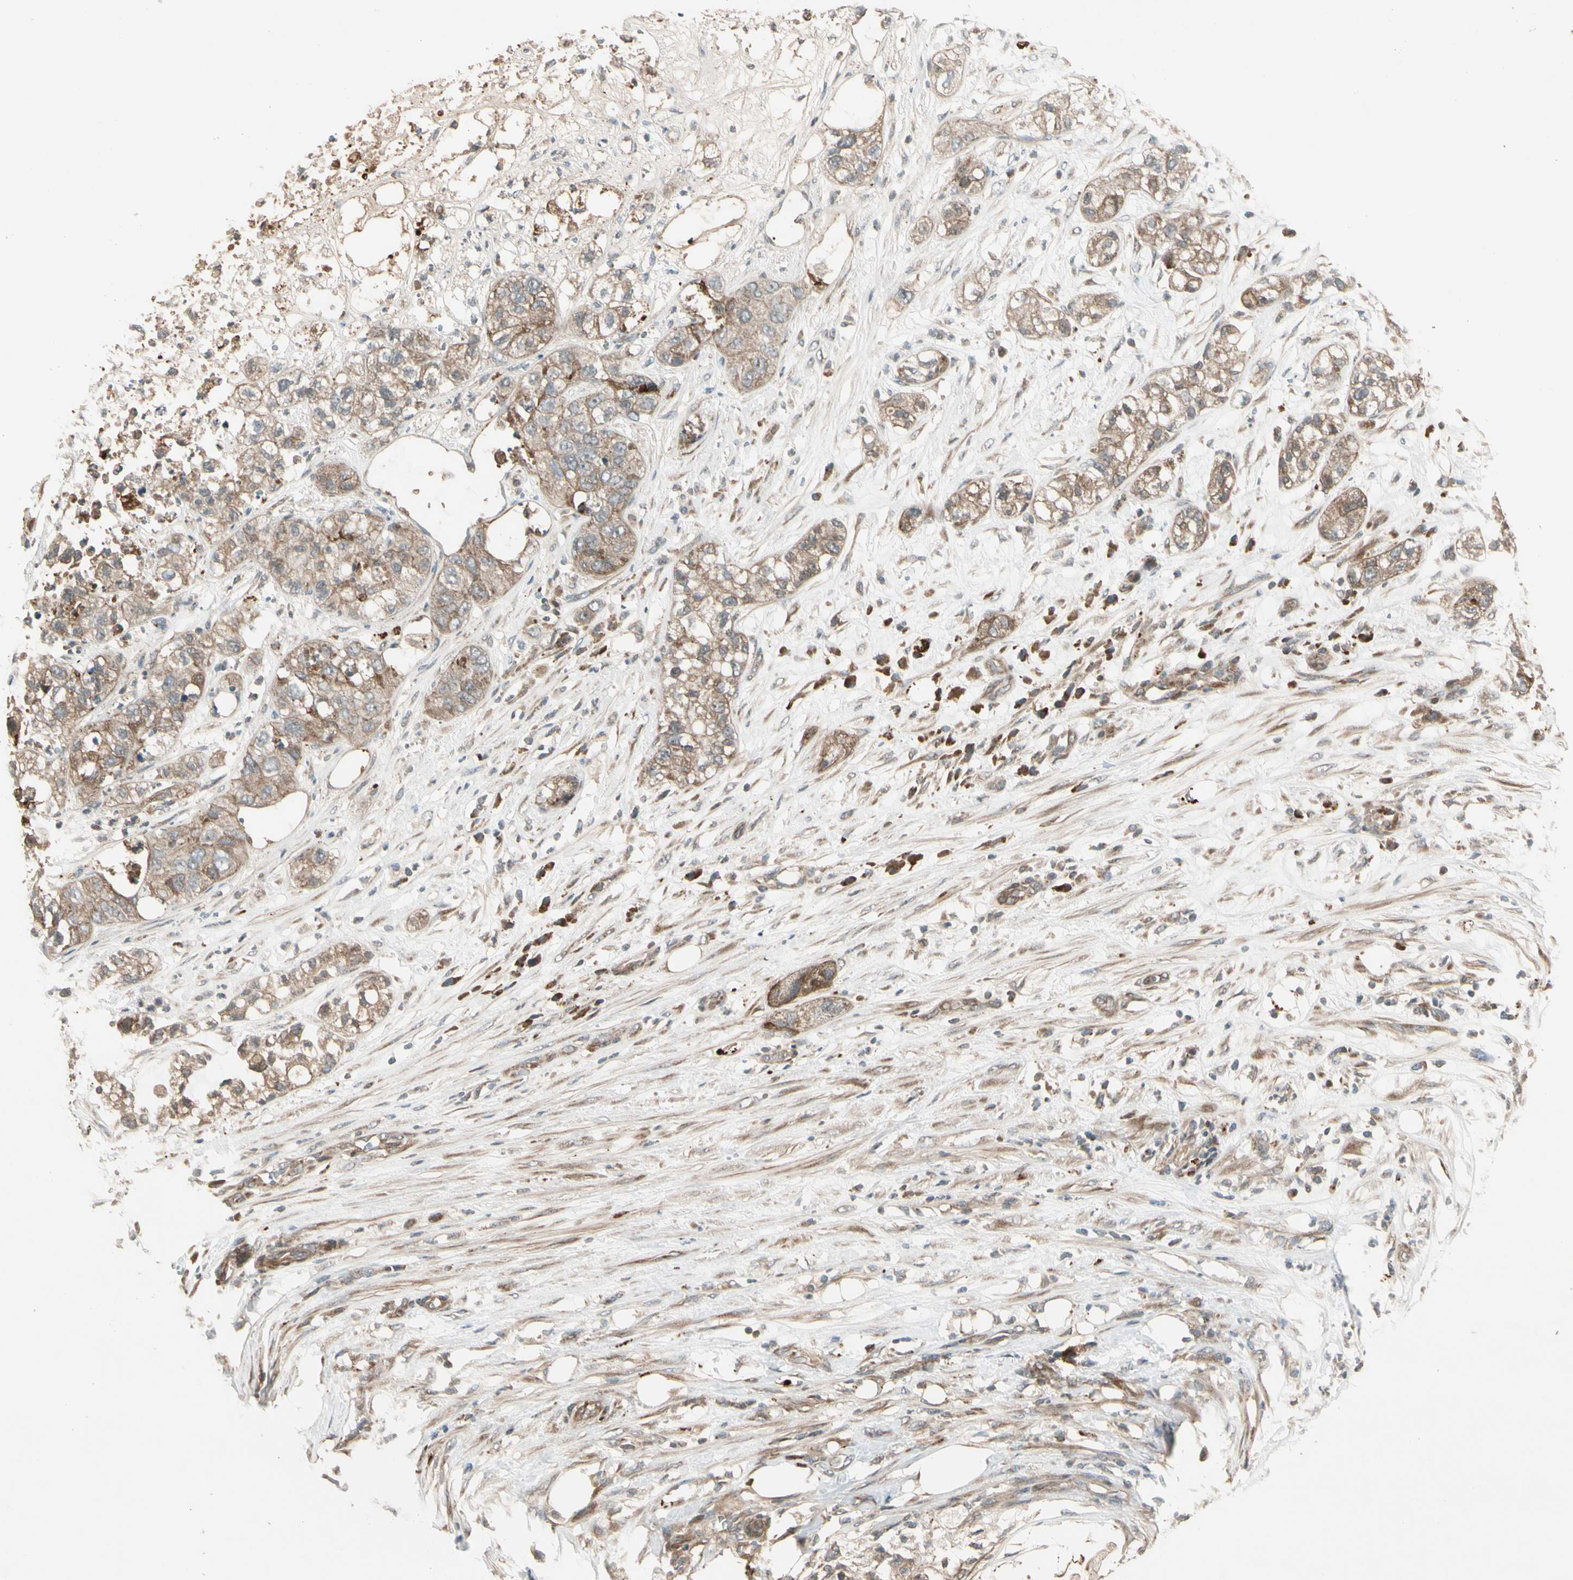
{"staining": {"intensity": "moderate", "quantity": ">75%", "location": "cytoplasmic/membranous"}, "tissue": "pancreatic cancer", "cell_type": "Tumor cells", "image_type": "cancer", "snomed": [{"axis": "morphology", "description": "Adenocarcinoma, NOS"}, {"axis": "topography", "description": "Pancreas"}], "caption": "Immunohistochemistry of human pancreatic cancer exhibits medium levels of moderate cytoplasmic/membranous positivity in approximately >75% of tumor cells.", "gene": "ACVR1C", "patient": {"sex": "female", "age": 78}}